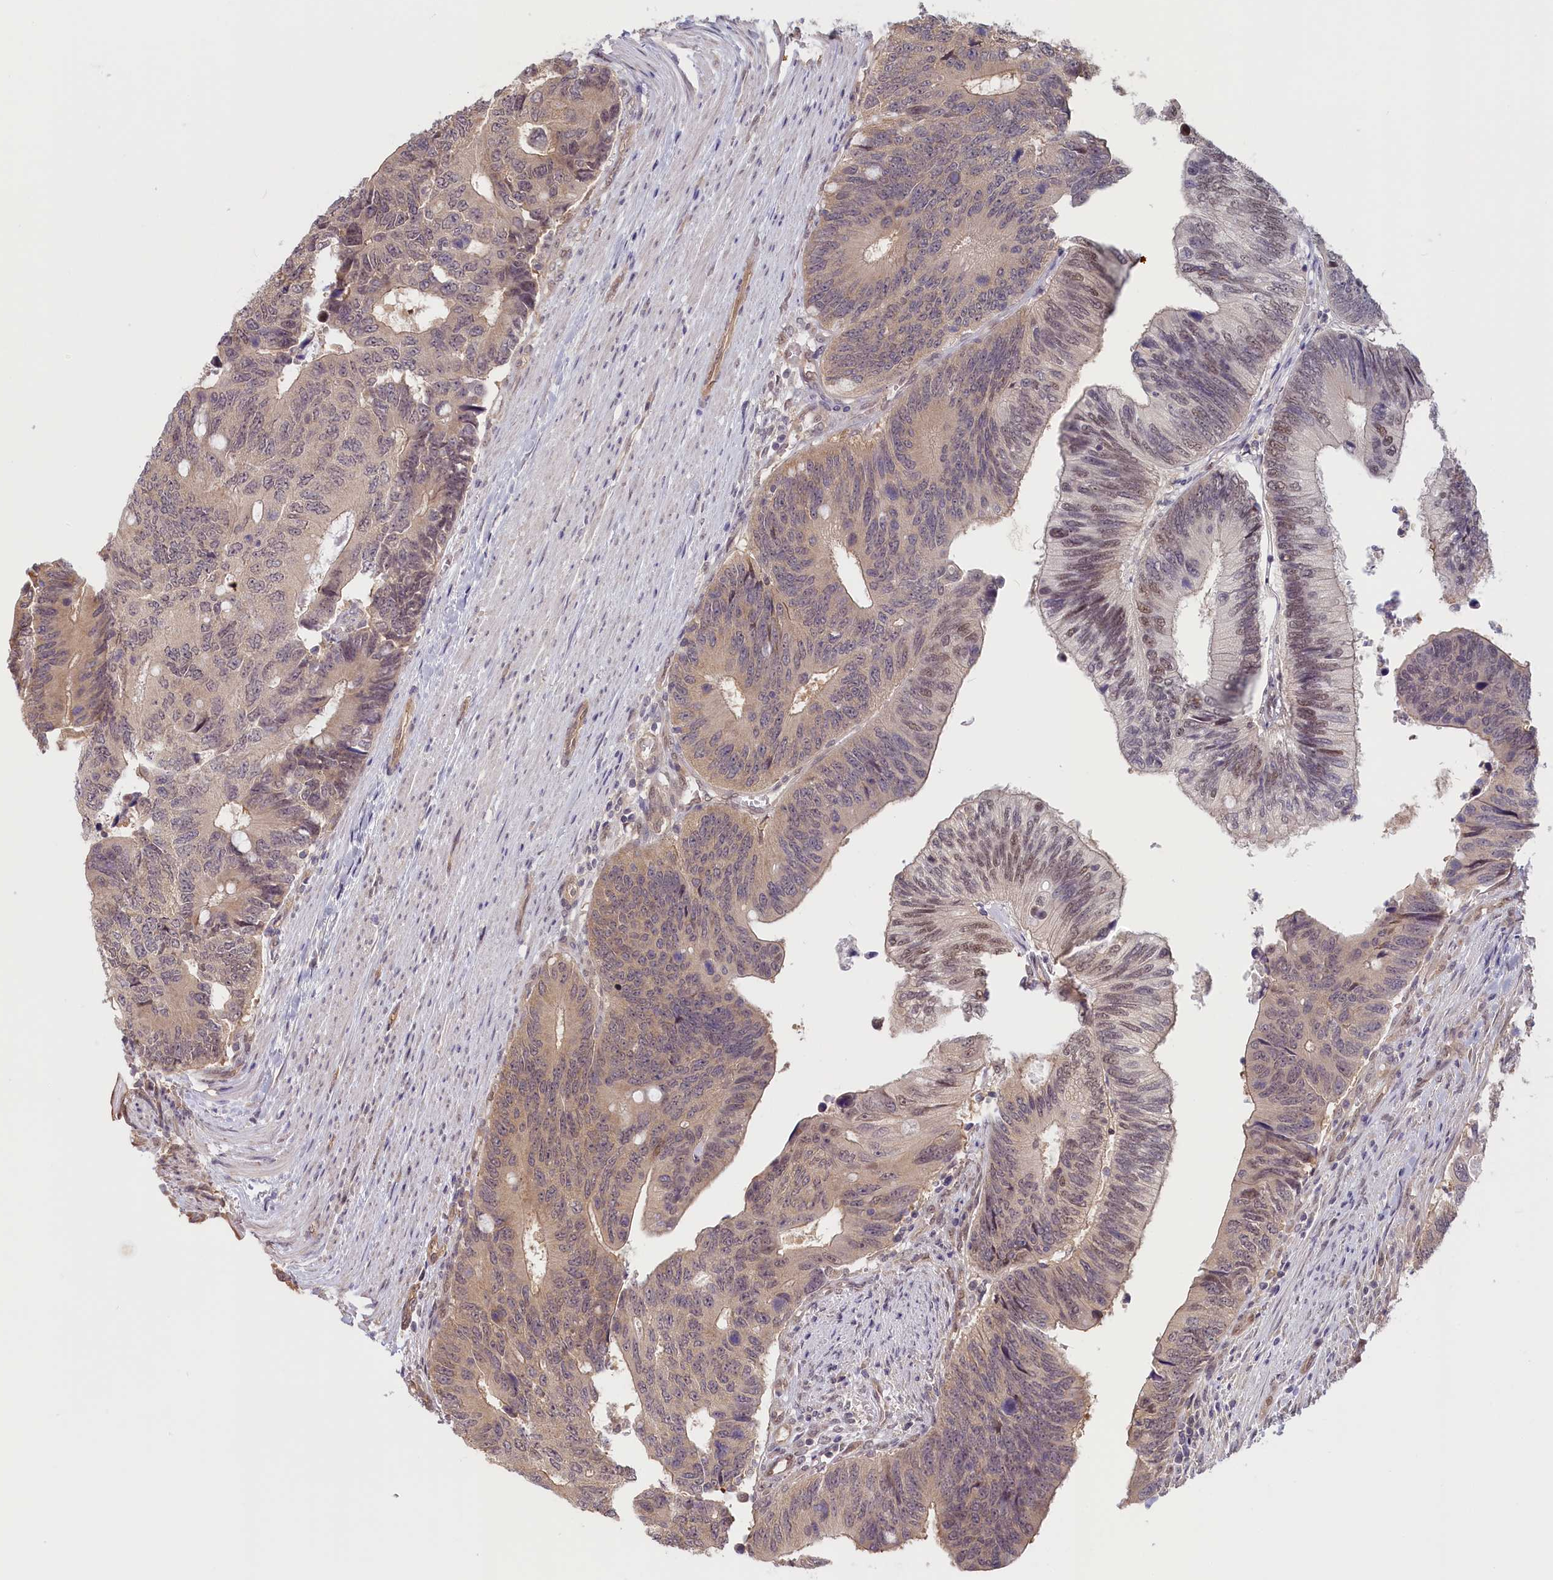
{"staining": {"intensity": "weak", "quantity": ">75%", "location": "cytoplasmic/membranous,nuclear"}, "tissue": "colorectal cancer", "cell_type": "Tumor cells", "image_type": "cancer", "snomed": [{"axis": "morphology", "description": "Adenocarcinoma, NOS"}, {"axis": "topography", "description": "Colon"}], "caption": "Tumor cells reveal low levels of weak cytoplasmic/membranous and nuclear expression in about >75% of cells in adenocarcinoma (colorectal).", "gene": "C19orf44", "patient": {"sex": "male", "age": 87}}